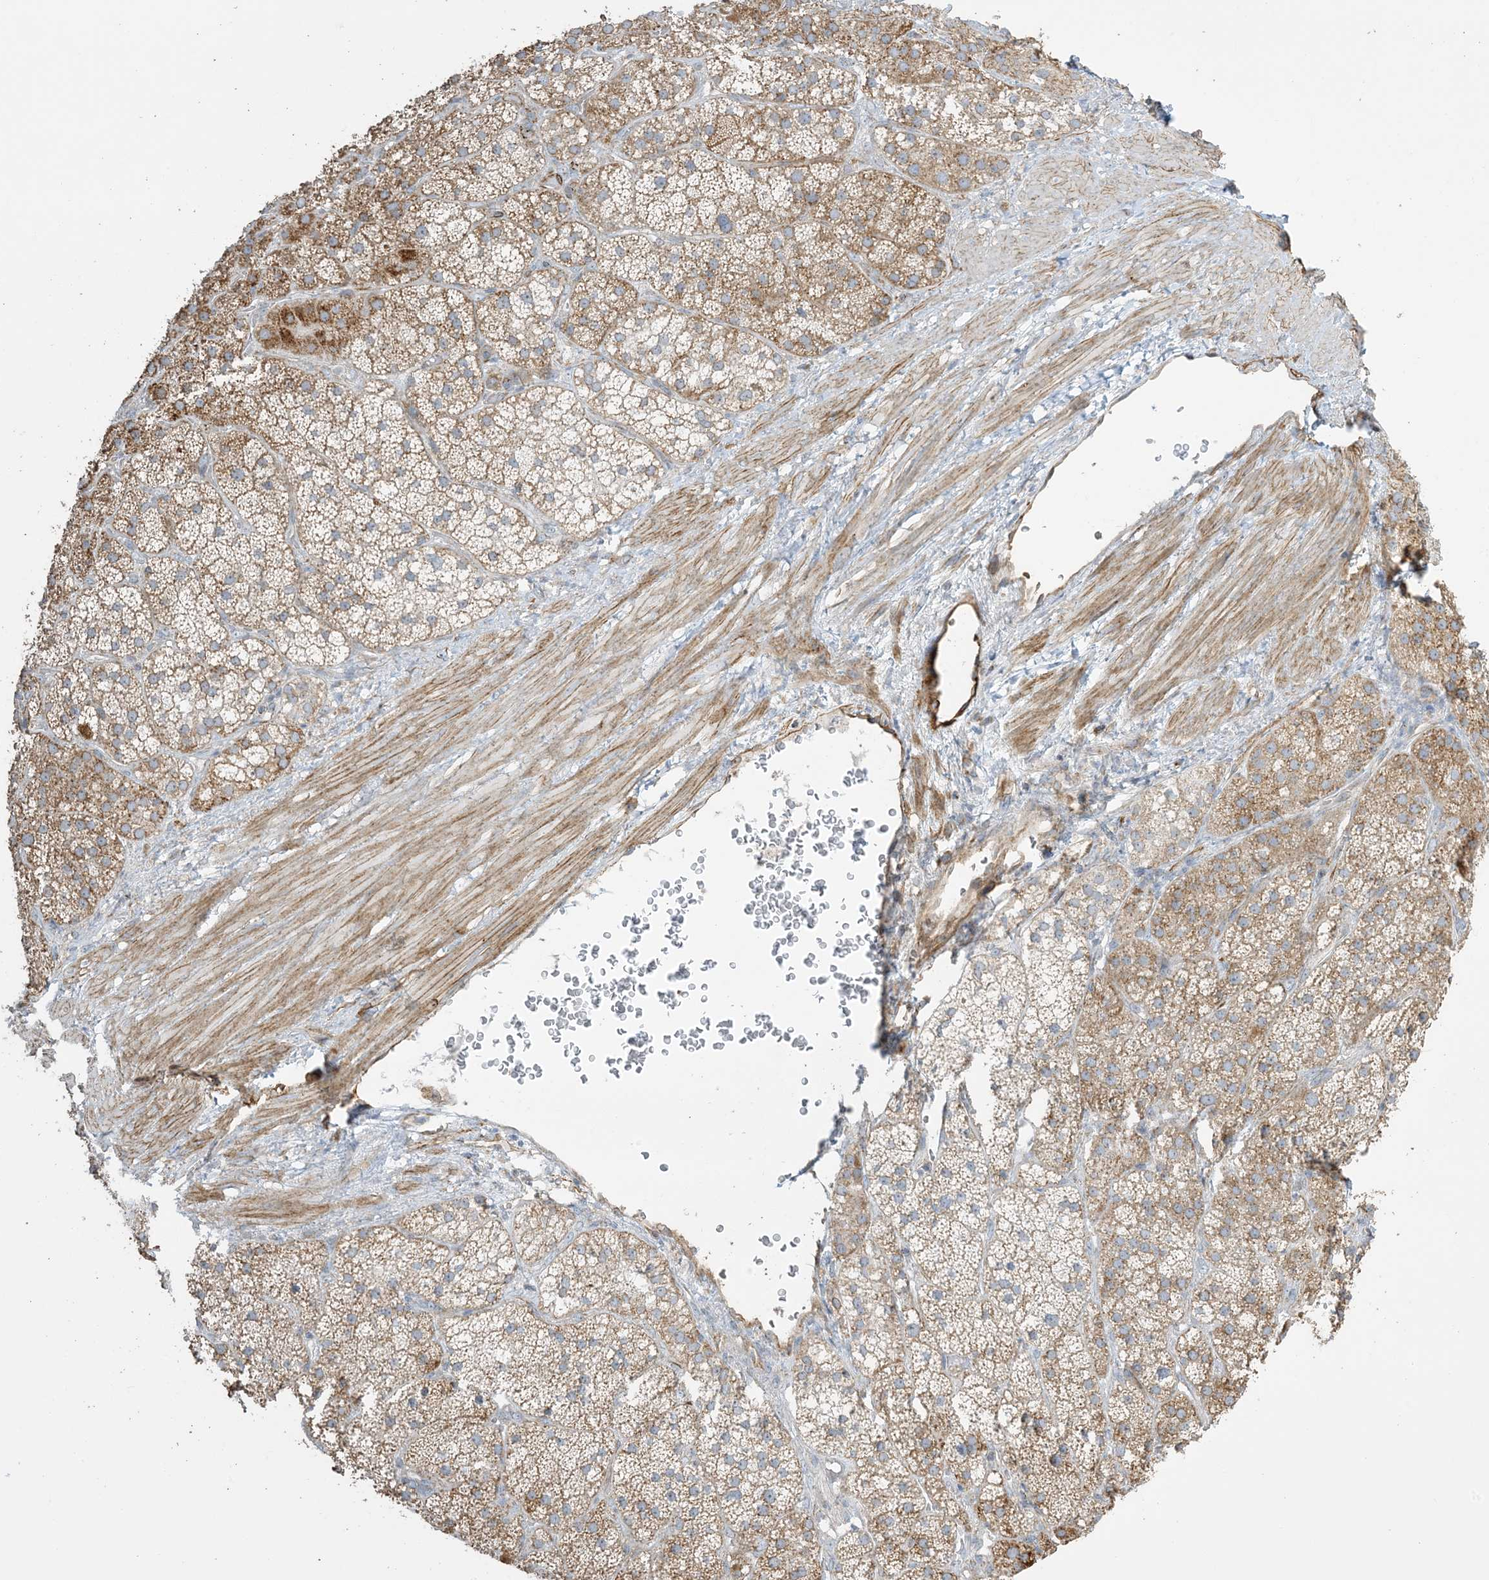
{"staining": {"intensity": "strong", "quantity": "25%-75%", "location": "cytoplasmic/membranous"}, "tissue": "adrenal gland", "cell_type": "Glandular cells", "image_type": "normal", "snomed": [{"axis": "morphology", "description": "Normal tissue, NOS"}, {"axis": "topography", "description": "Adrenal gland"}], "caption": "About 25%-75% of glandular cells in normal human adrenal gland show strong cytoplasmic/membranous protein positivity as visualized by brown immunohistochemical staining.", "gene": "AGA", "patient": {"sex": "male", "age": 57}}